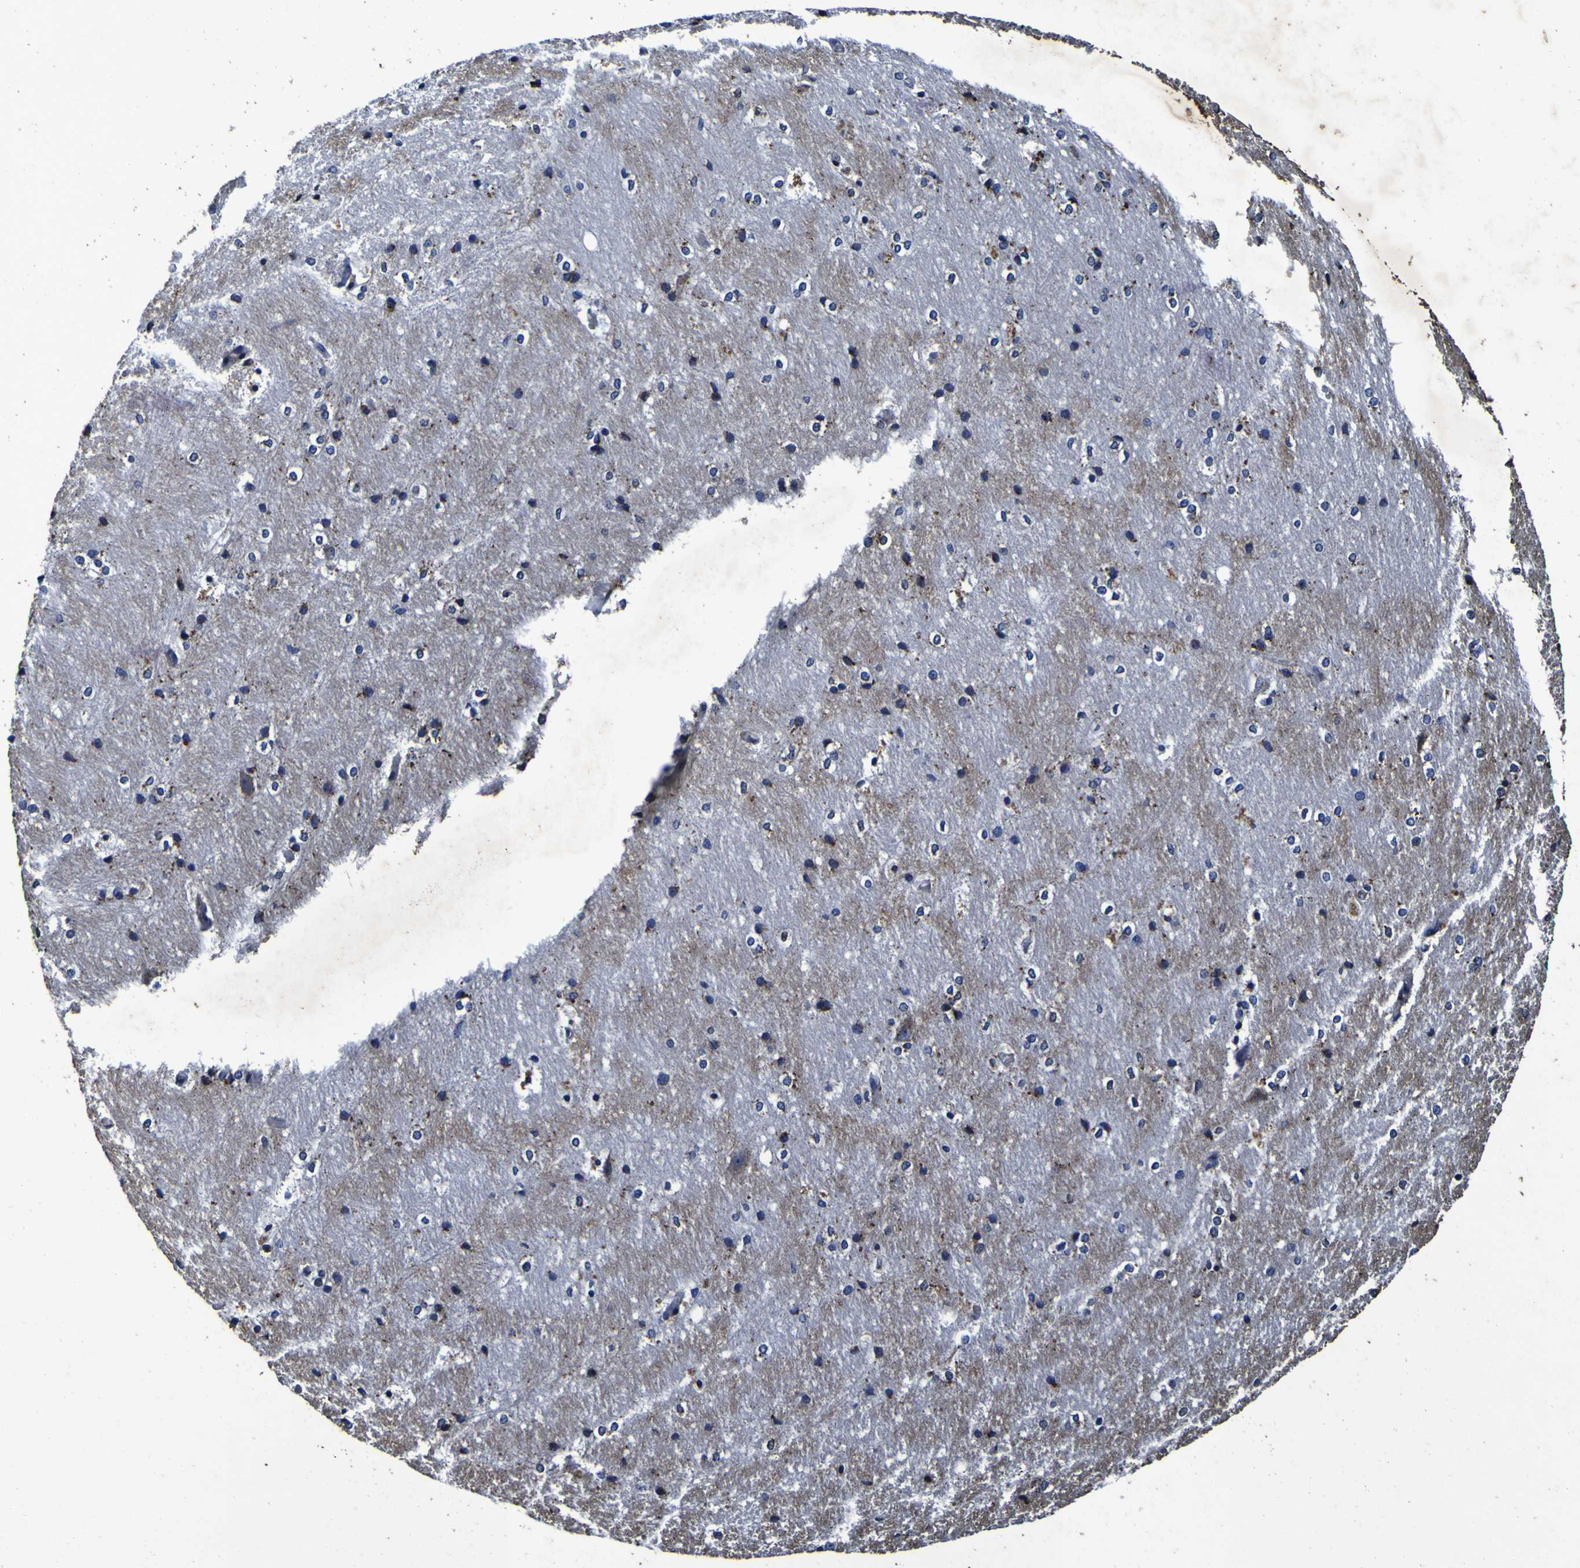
{"staining": {"intensity": "negative", "quantity": "none", "location": "none"}, "tissue": "hippocampus", "cell_type": "Glial cells", "image_type": "normal", "snomed": [{"axis": "morphology", "description": "Normal tissue, NOS"}, {"axis": "topography", "description": "Hippocampus"}], "caption": "DAB immunohistochemical staining of normal hippocampus reveals no significant positivity in glial cells.", "gene": "PANK4", "patient": {"sex": "female", "age": 19}}